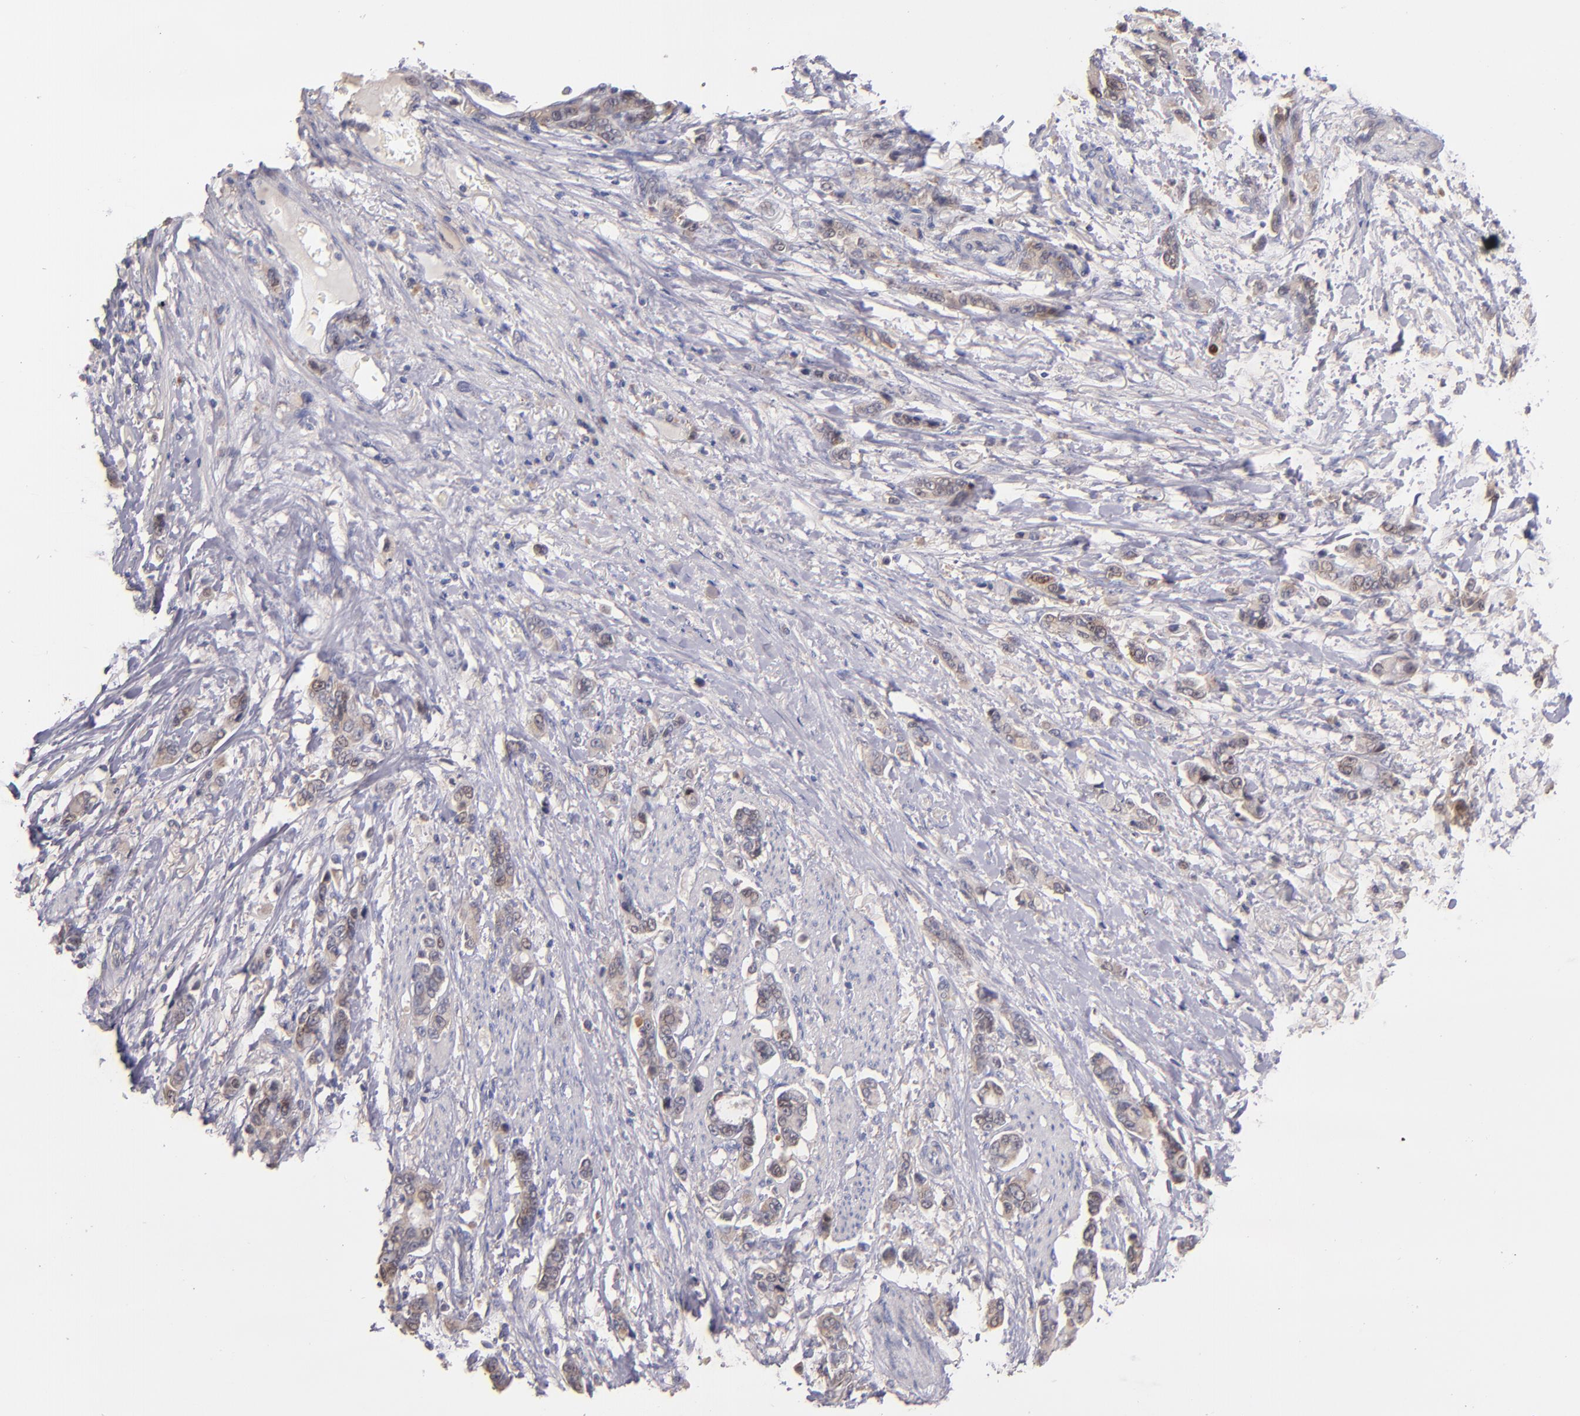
{"staining": {"intensity": "weak", "quantity": "25%-75%", "location": "cytoplasmic/membranous"}, "tissue": "stomach cancer", "cell_type": "Tumor cells", "image_type": "cancer", "snomed": [{"axis": "morphology", "description": "Adenocarcinoma, NOS"}, {"axis": "topography", "description": "Stomach"}], "caption": "The immunohistochemical stain labels weak cytoplasmic/membranous expression in tumor cells of stomach cancer tissue.", "gene": "UPF3B", "patient": {"sex": "male", "age": 78}}